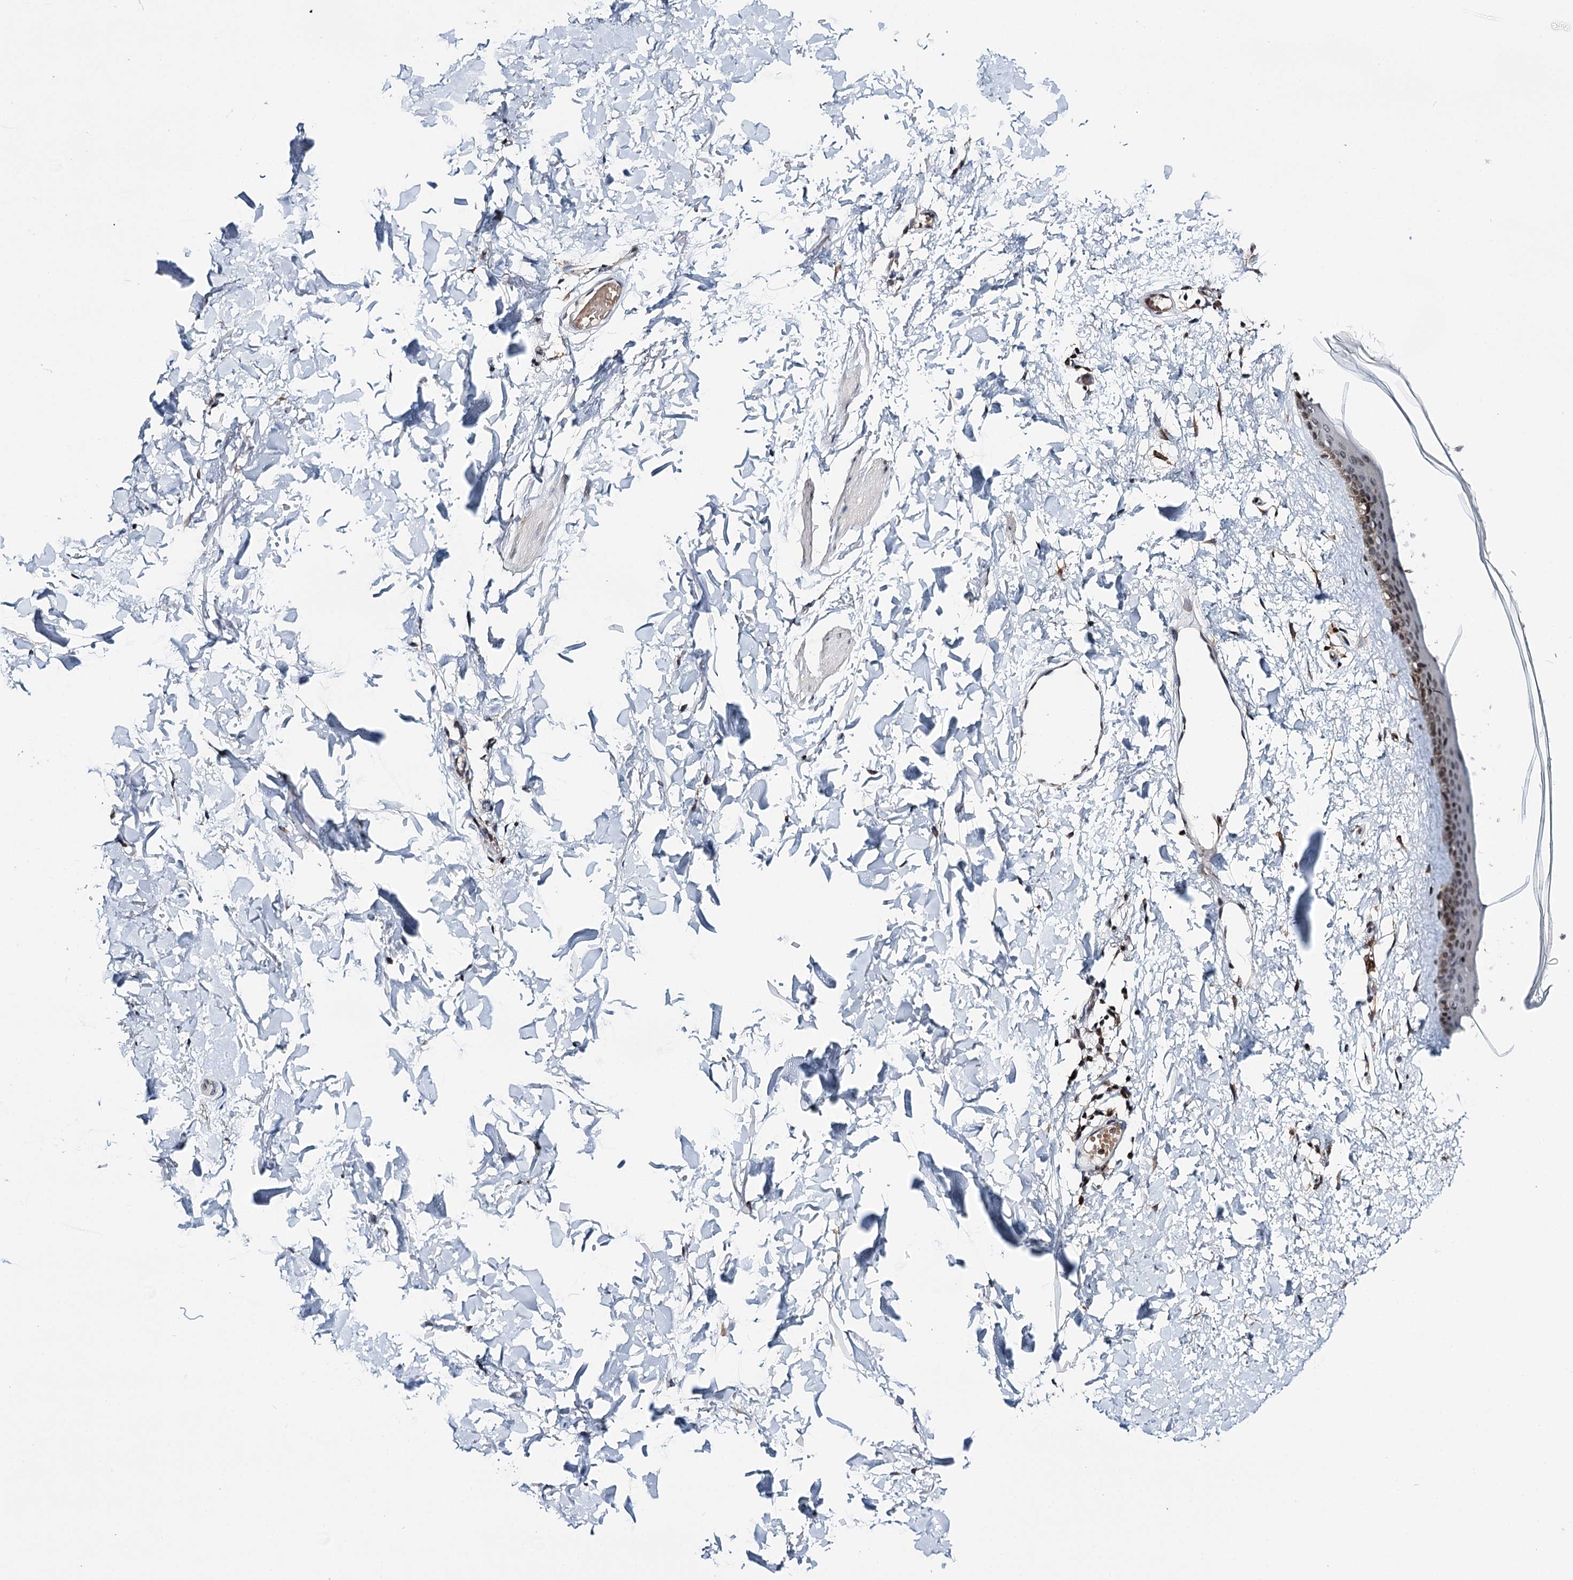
{"staining": {"intensity": "negative", "quantity": "none", "location": "none"}, "tissue": "skin", "cell_type": "Fibroblasts", "image_type": "normal", "snomed": [{"axis": "morphology", "description": "Normal tissue, NOS"}, {"axis": "topography", "description": "Skin"}], "caption": "IHC micrograph of benign skin: human skin stained with DAB (3,3'-diaminobenzidine) demonstrates no significant protein positivity in fibroblasts. (Brightfield microscopy of DAB (3,3'-diaminobenzidine) immunohistochemistry at high magnification).", "gene": "CFAP46", "patient": {"sex": "female", "age": 58}}